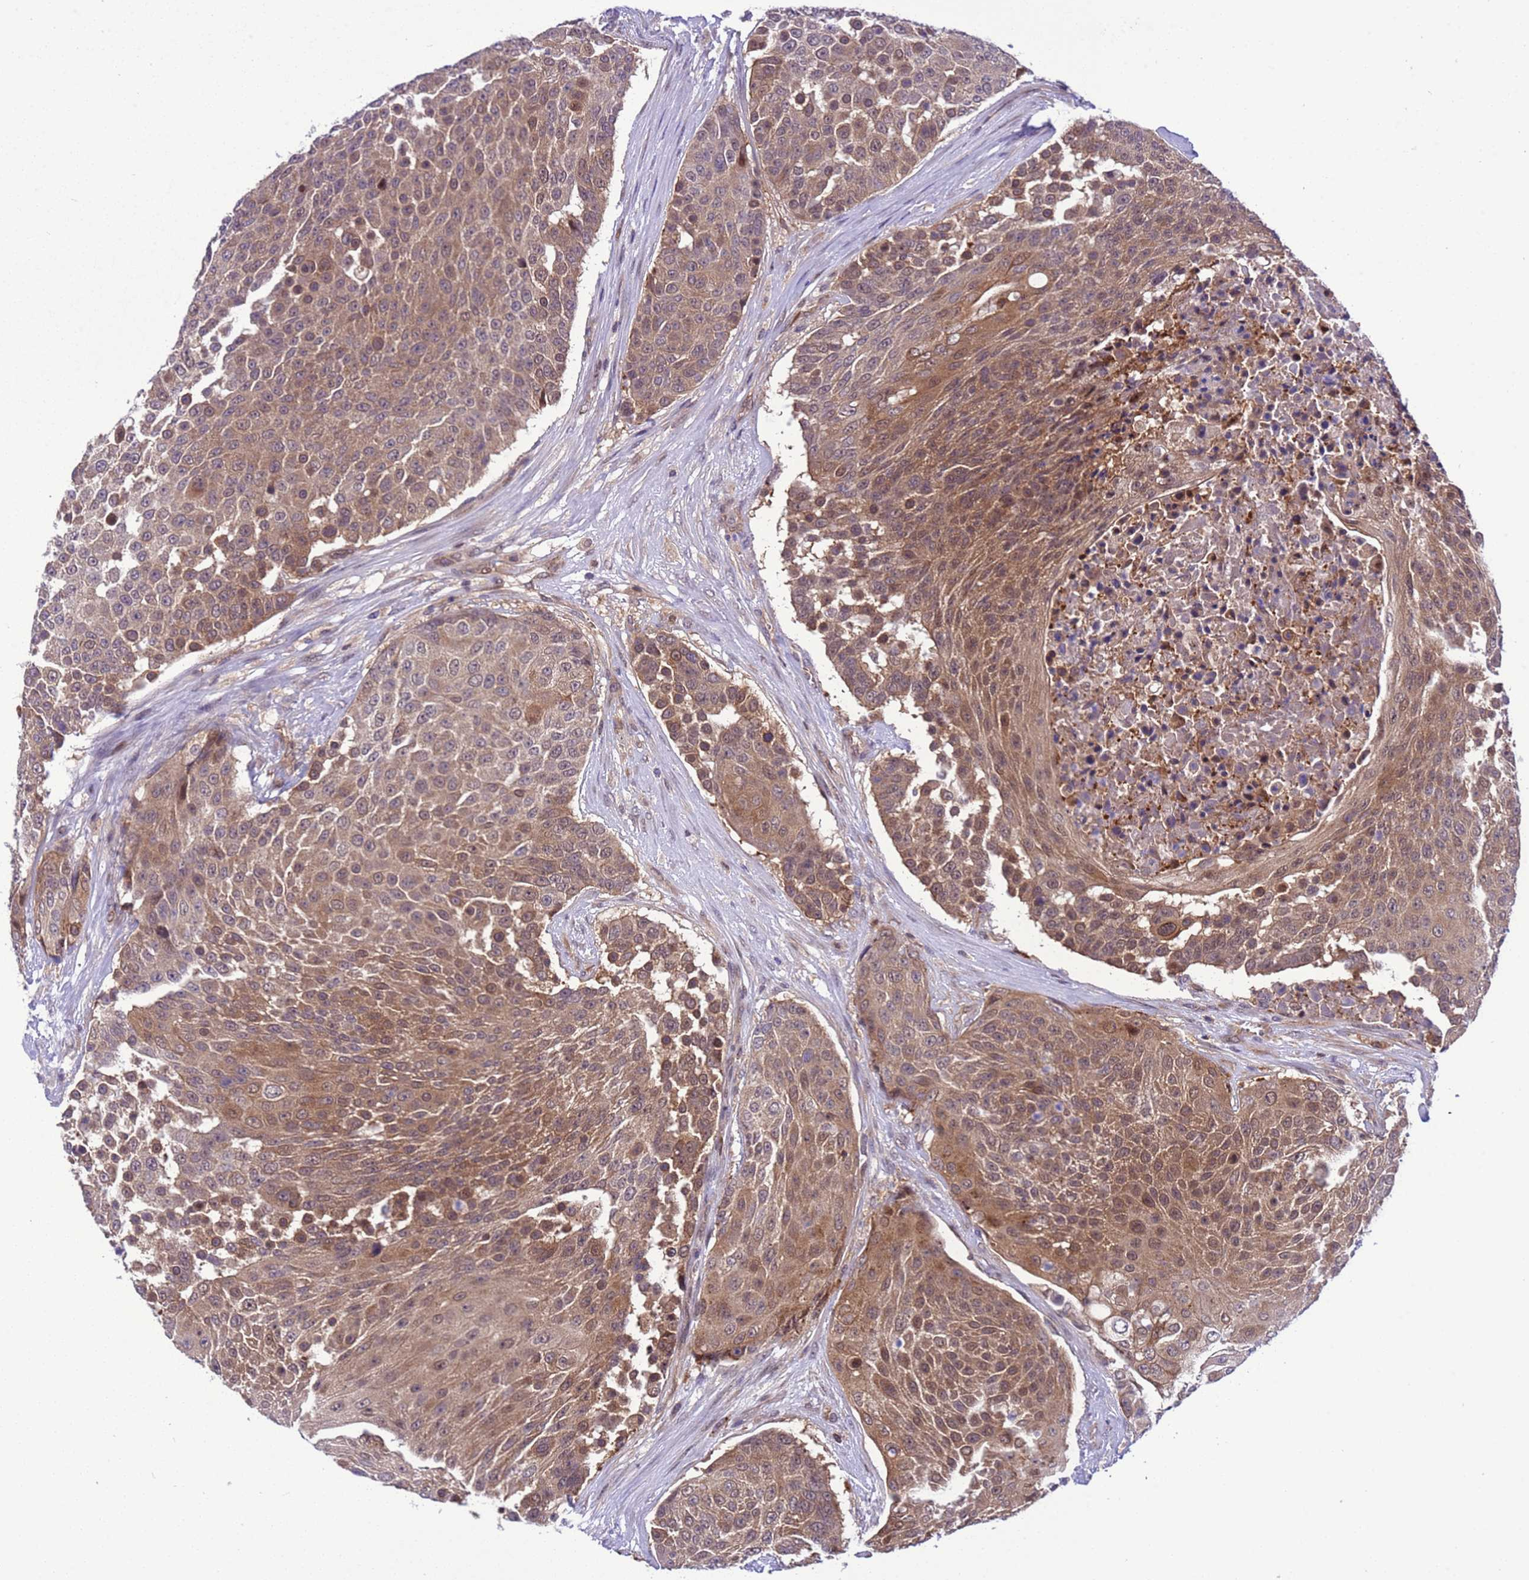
{"staining": {"intensity": "moderate", "quantity": ">75%", "location": "cytoplasmic/membranous,nuclear"}, "tissue": "urothelial cancer", "cell_type": "Tumor cells", "image_type": "cancer", "snomed": [{"axis": "morphology", "description": "Urothelial carcinoma, High grade"}, {"axis": "topography", "description": "Urinary bladder"}], "caption": "Immunohistochemistry (IHC) of high-grade urothelial carcinoma shows medium levels of moderate cytoplasmic/membranous and nuclear expression in approximately >75% of tumor cells.", "gene": "RASD1", "patient": {"sex": "female", "age": 63}}